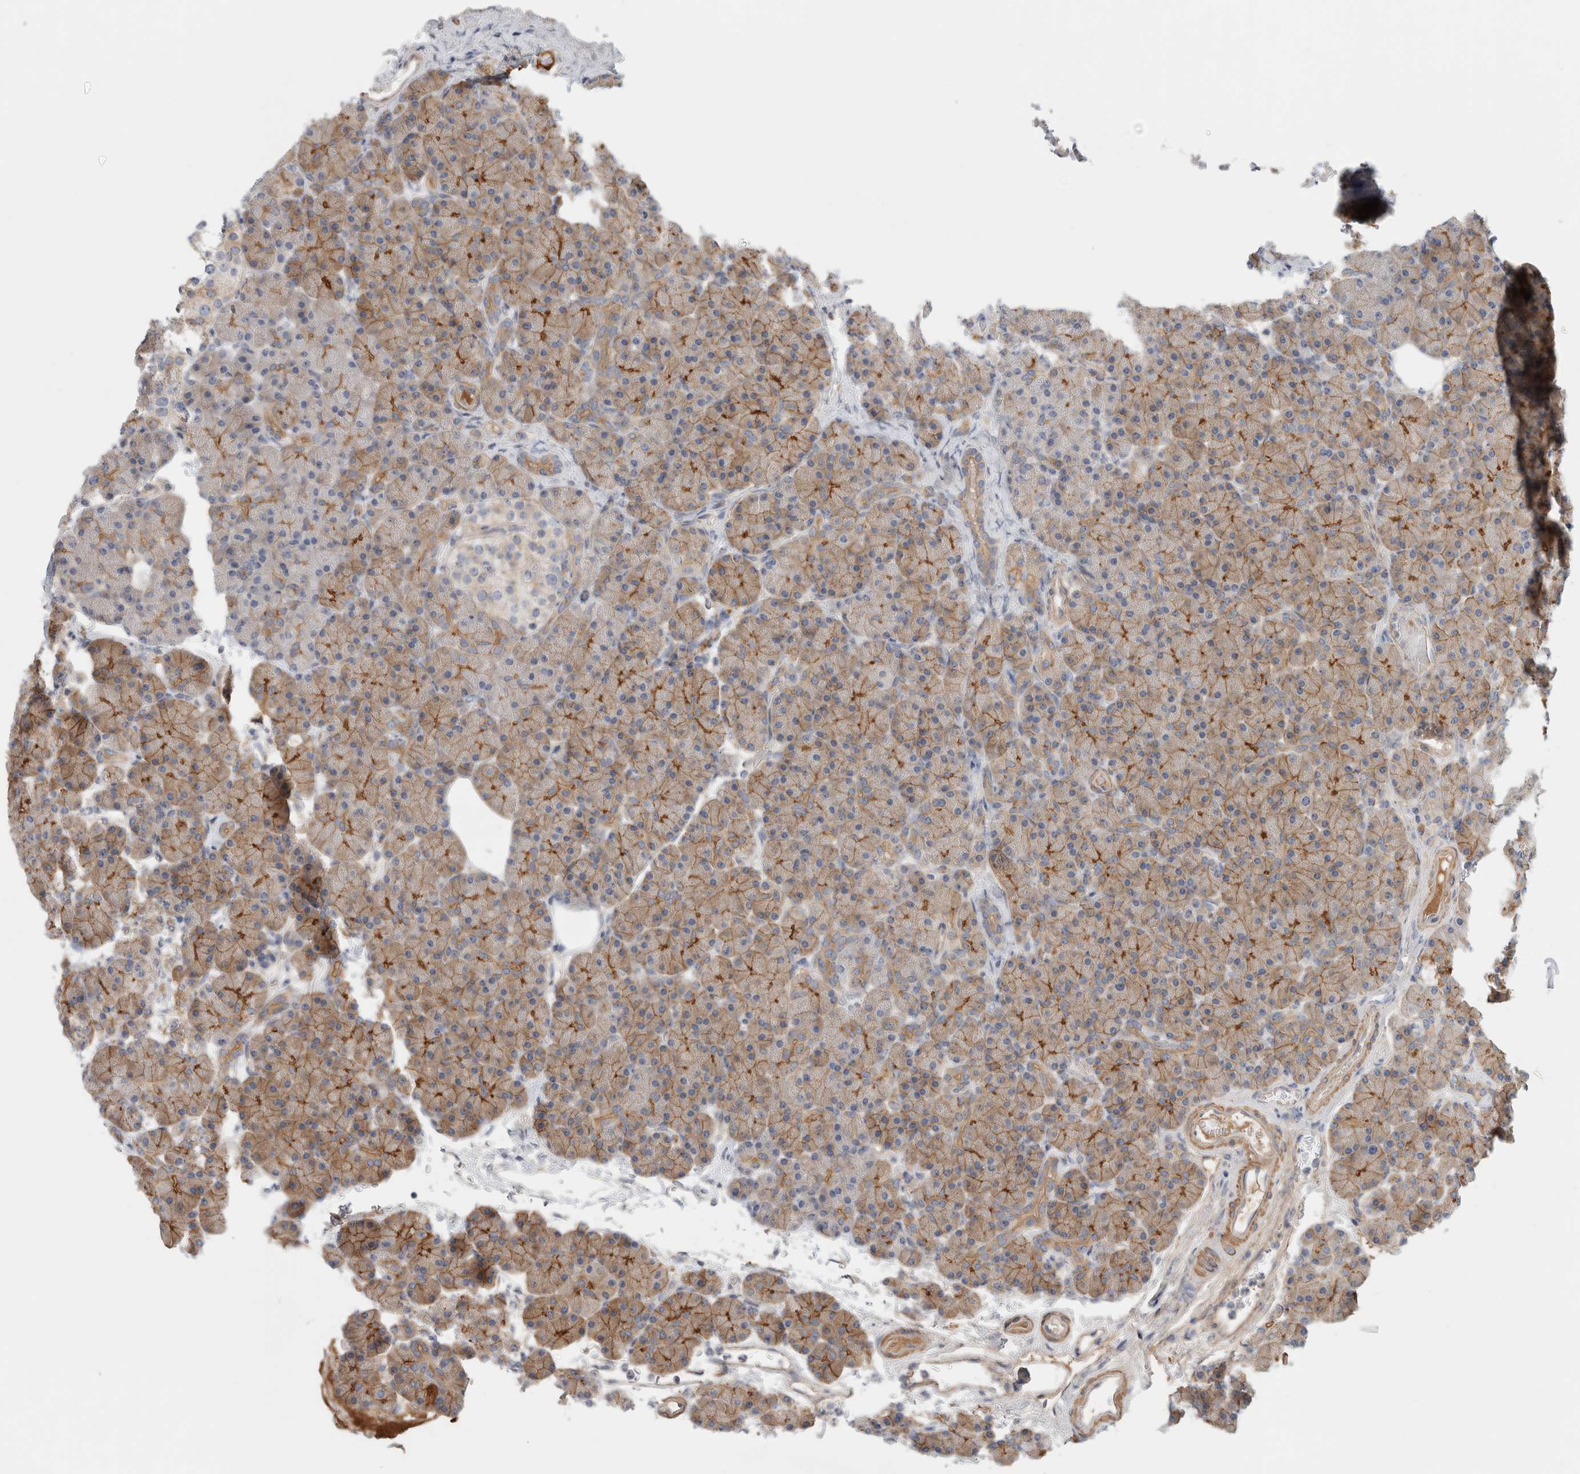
{"staining": {"intensity": "moderate", "quantity": ">75%", "location": "cytoplasmic/membranous"}, "tissue": "pancreas", "cell_type": "Exocrine glandular cells", "image_type": "normal", "snomed": [{"axis": "morphology", "description": "Normal tissue, NOS"}, {"axis": "topography", "description": "Pancreas"}], "caption": "A micrograph showing moderate cytoplasmic/membranous positivity in approximately >75% of exocrine glandular cells in unremarkable pancreas, as visualized by brown immunohistochemical staining.", "gene": "CFI", "patient": {"sex": "female", "age": 43}}